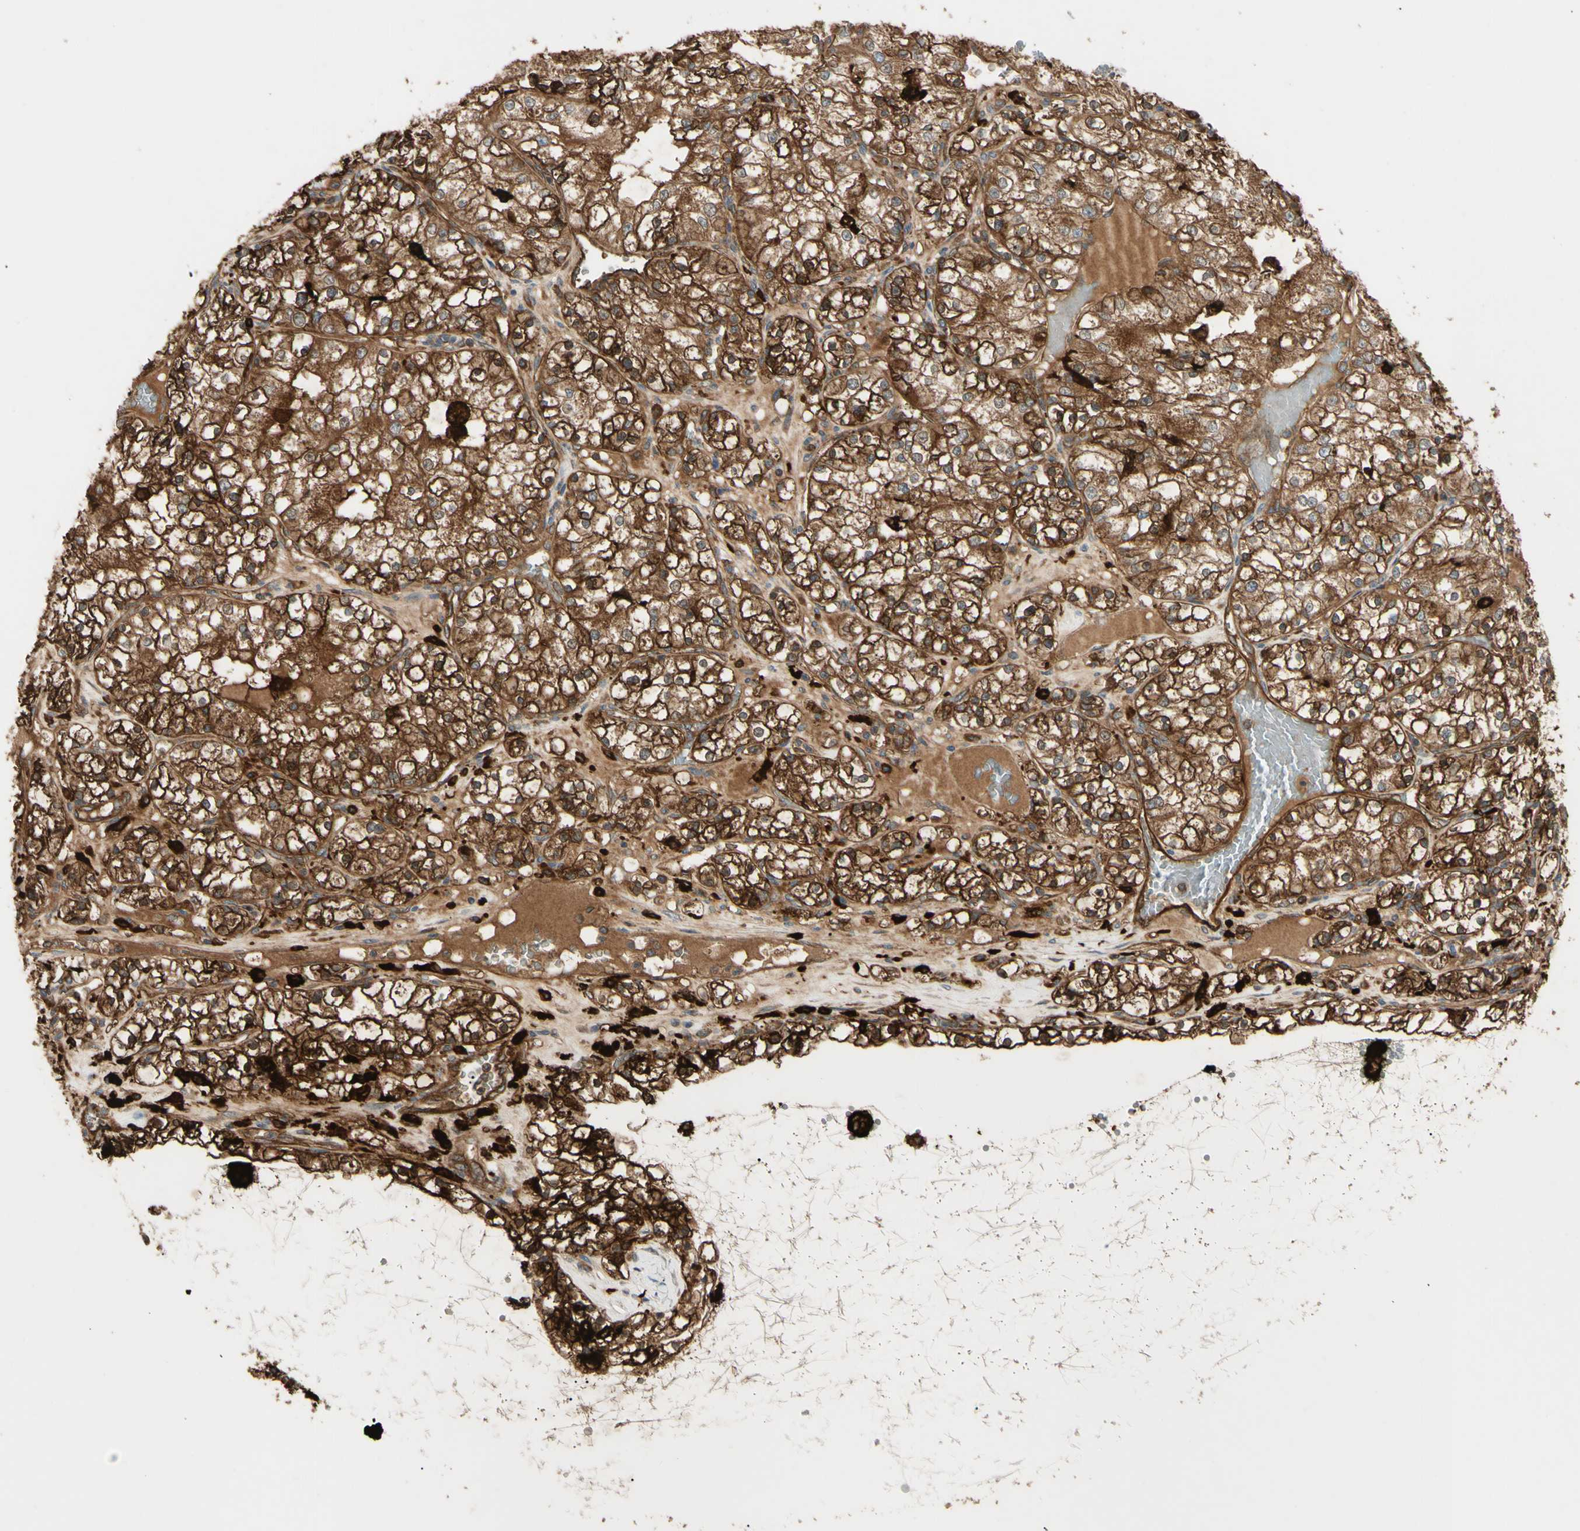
{"staining": {"intensity": "strong", "quantity": ">75%", "location": "cytoplasmic/membranous"}, "tissue": "renal cancer", "cell_type": "Tumor cells", "image_type": "cancer", "snomed": [{"axis": "morphology", "description": "Adenocarcinoma, NOS"}, {"axis": "topography", "description": "Kidney"}], "caption": "Strong cytoplasmic/membranous protein expression is appreciated in about >75% of tumor cells in renal cancer.", "gene": "PTPN12", "patient": {"sex": "male", "age": 68}}